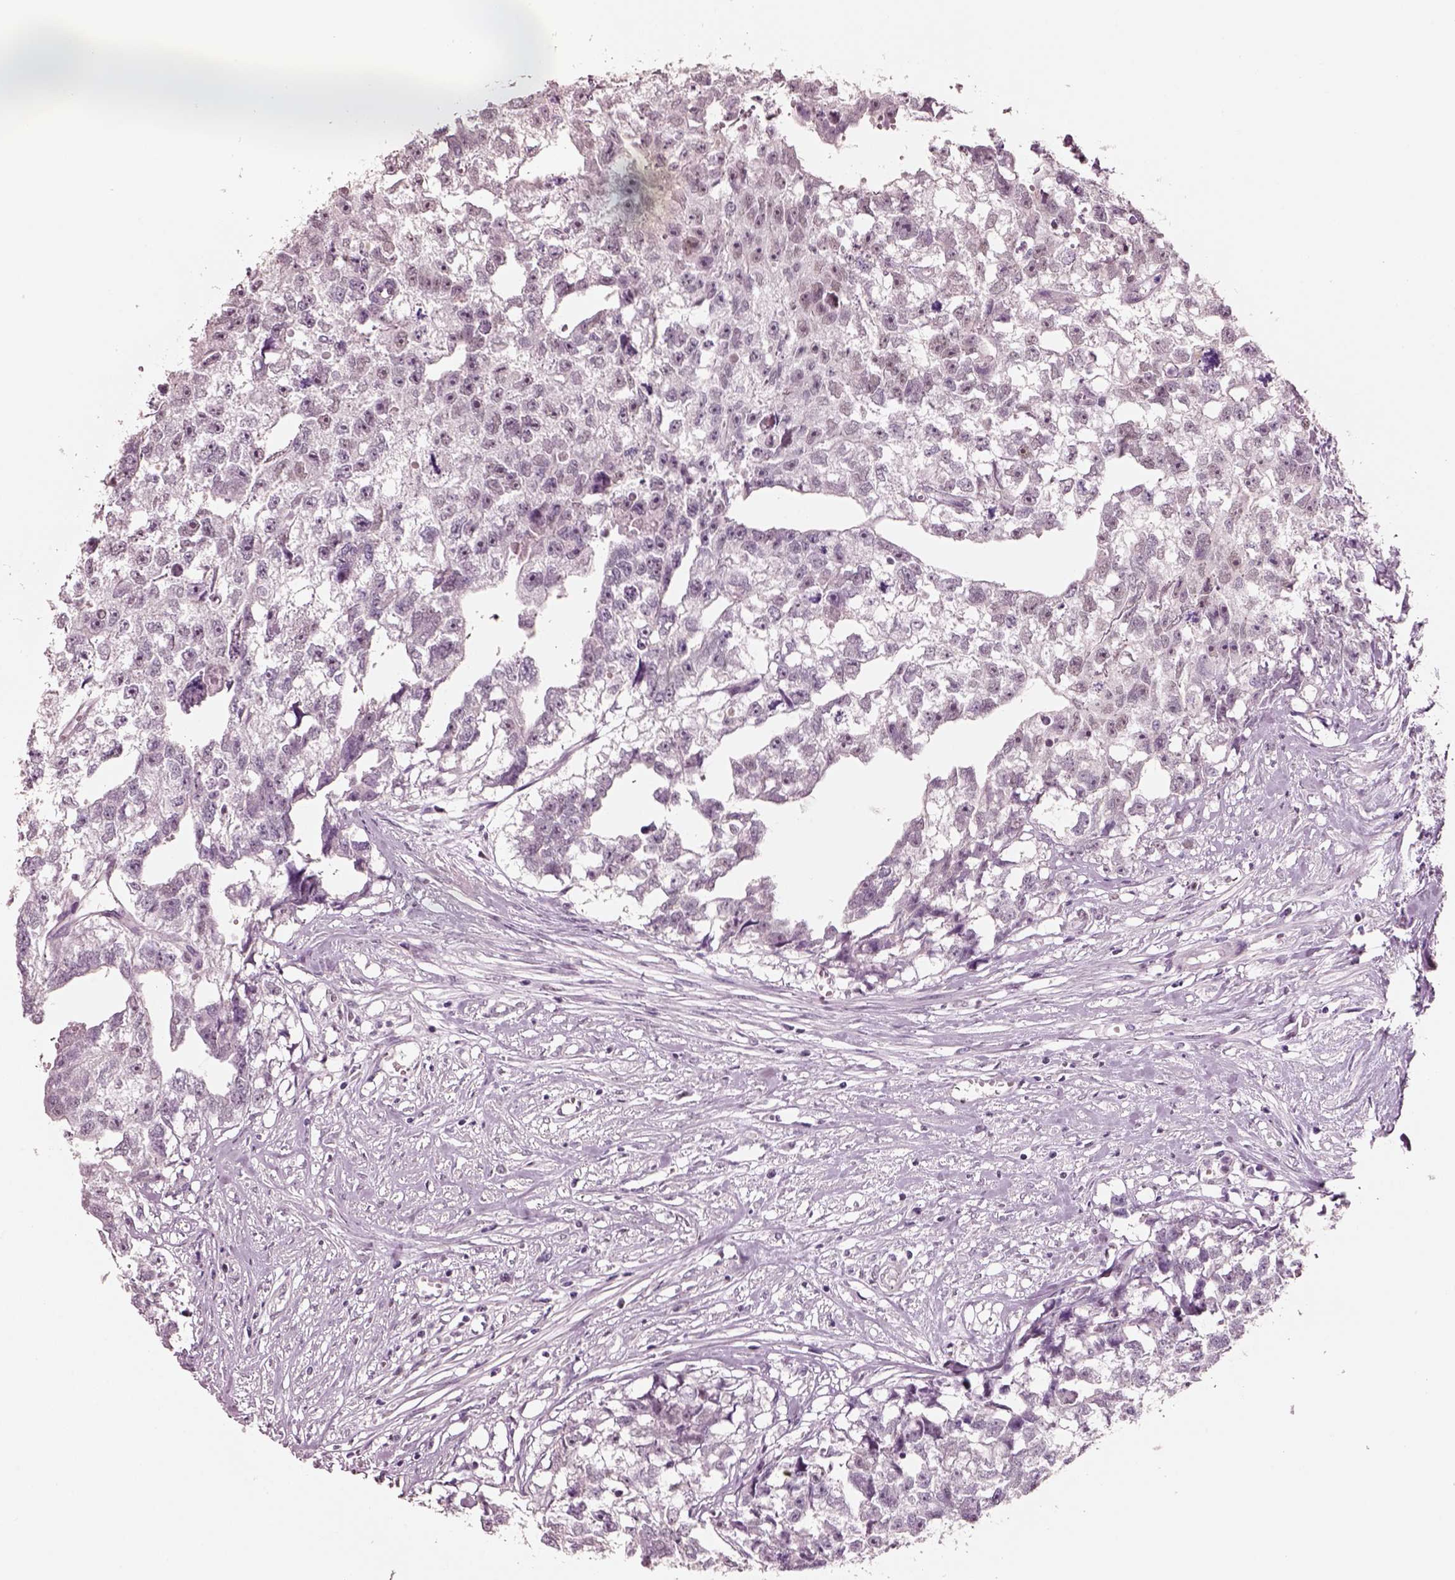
{"staining": {"intensity": "weak", "quantity": "<25%", "location": "nuclear"}, "tissue": "testis cancer", "cell_type": "Tumor cells", "image_type": "cancer", "snomed": [{"axis": "morphology", "description": "Carcinoma, Embryonal, NOS"}, {"axis": "morphology", "description": "Teratoma, malignant, NOS"}, {"axis": "topography", "description": "Testis"}], "caption": "Immunohistochemical staining of embryonal carcinoma (testis) displays no significant positivity in tumor cells.", "gene": "ELSPBP1", "patient": {"sex": "male", "age": 44}}